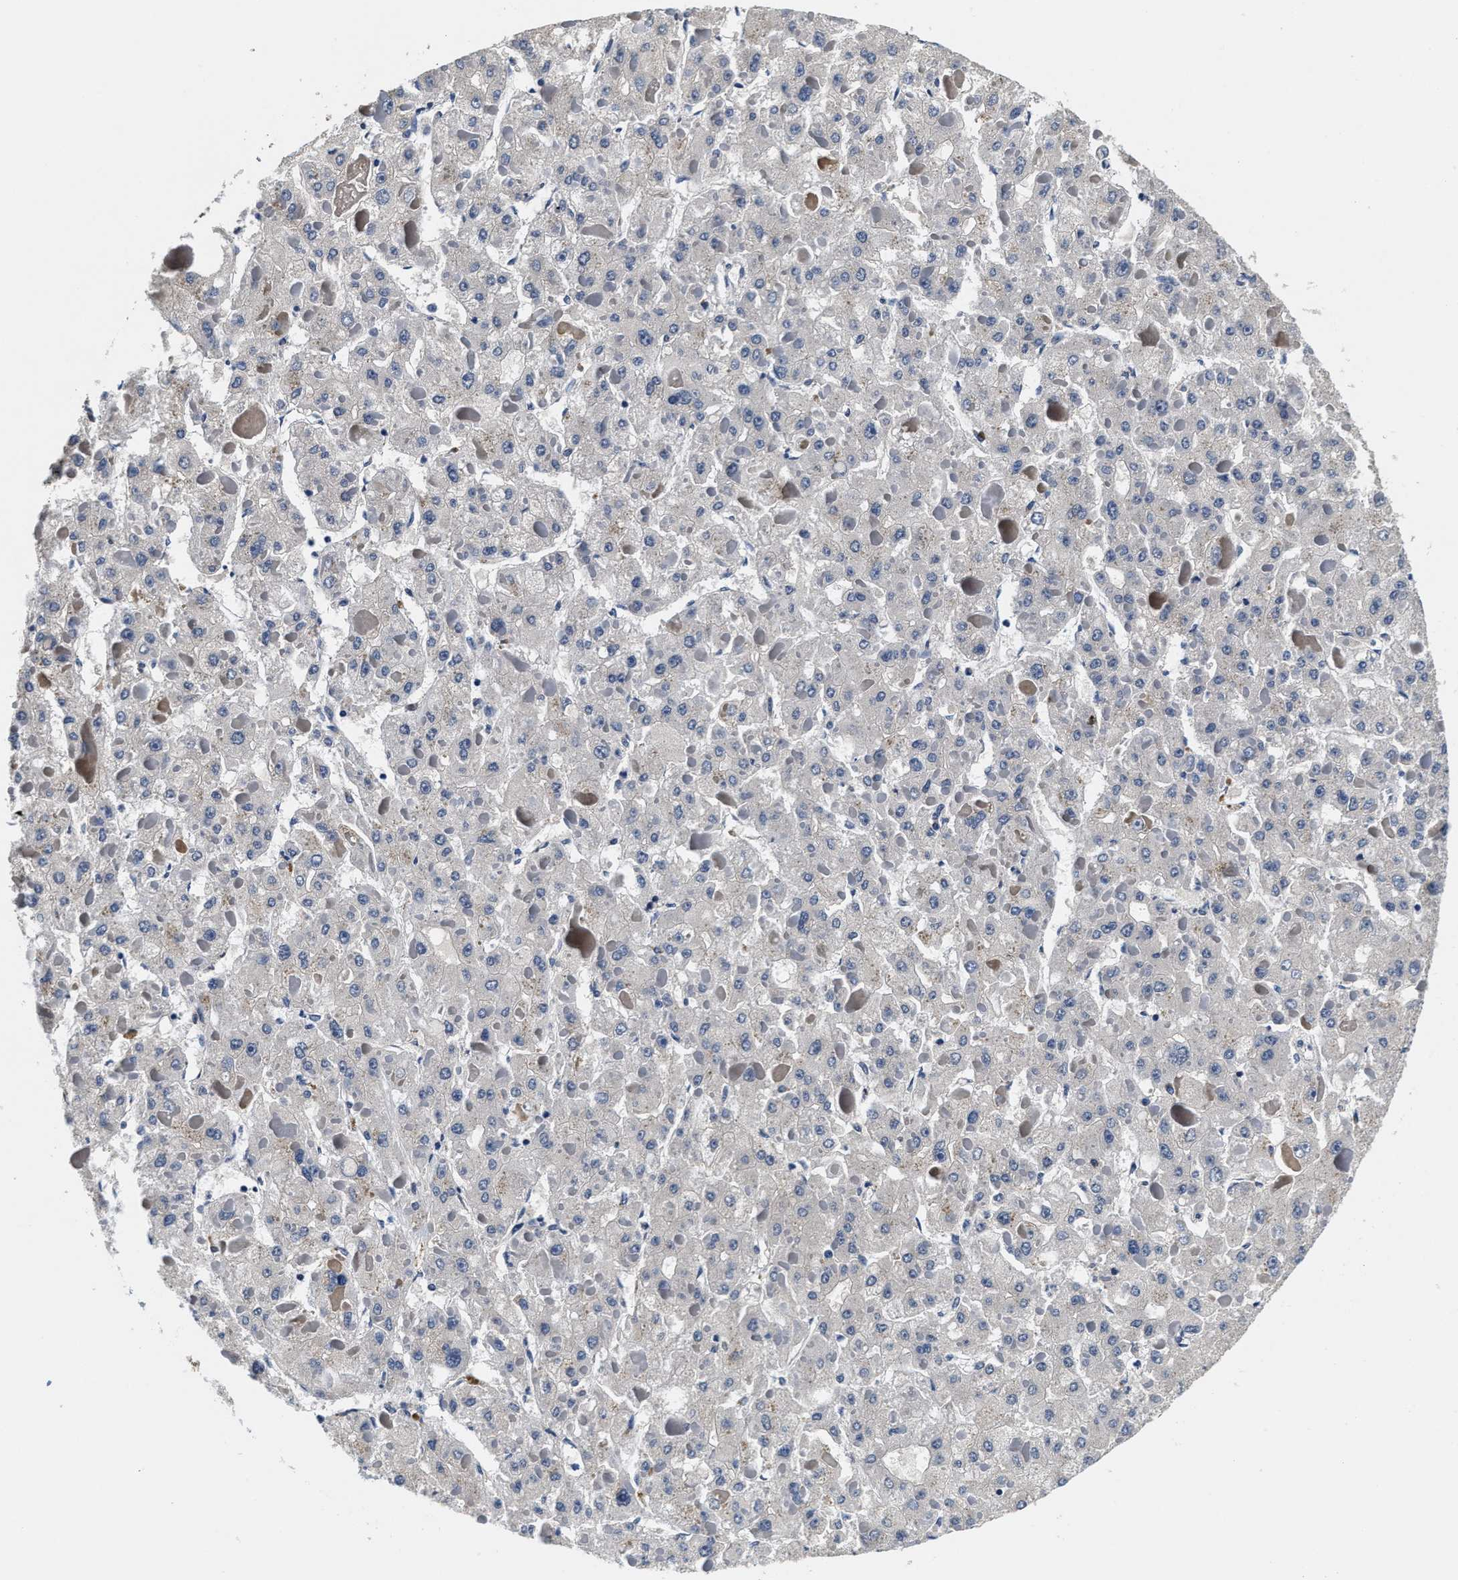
{"staining": {"intensity": "negative", "quantity": "none", "location": "none"}, "tissue": "liver cancer", "cell_type": "Tumor cells", "image_type": "cancer", "snomed": [{"axis": "morphology", "description": "Carcinoma, Hepatocellular, NOS"}, {"axis": "topography", "description": "Liver"}], "caption": "This image is of liver hepatocellular carcinoma stained with IHC to label a protein in brown with the nuclei are counter-stained blue. There is no staining in tumor cells.", "gene": "PHPT1", "patient": {"sex": "female", "age": 73}}